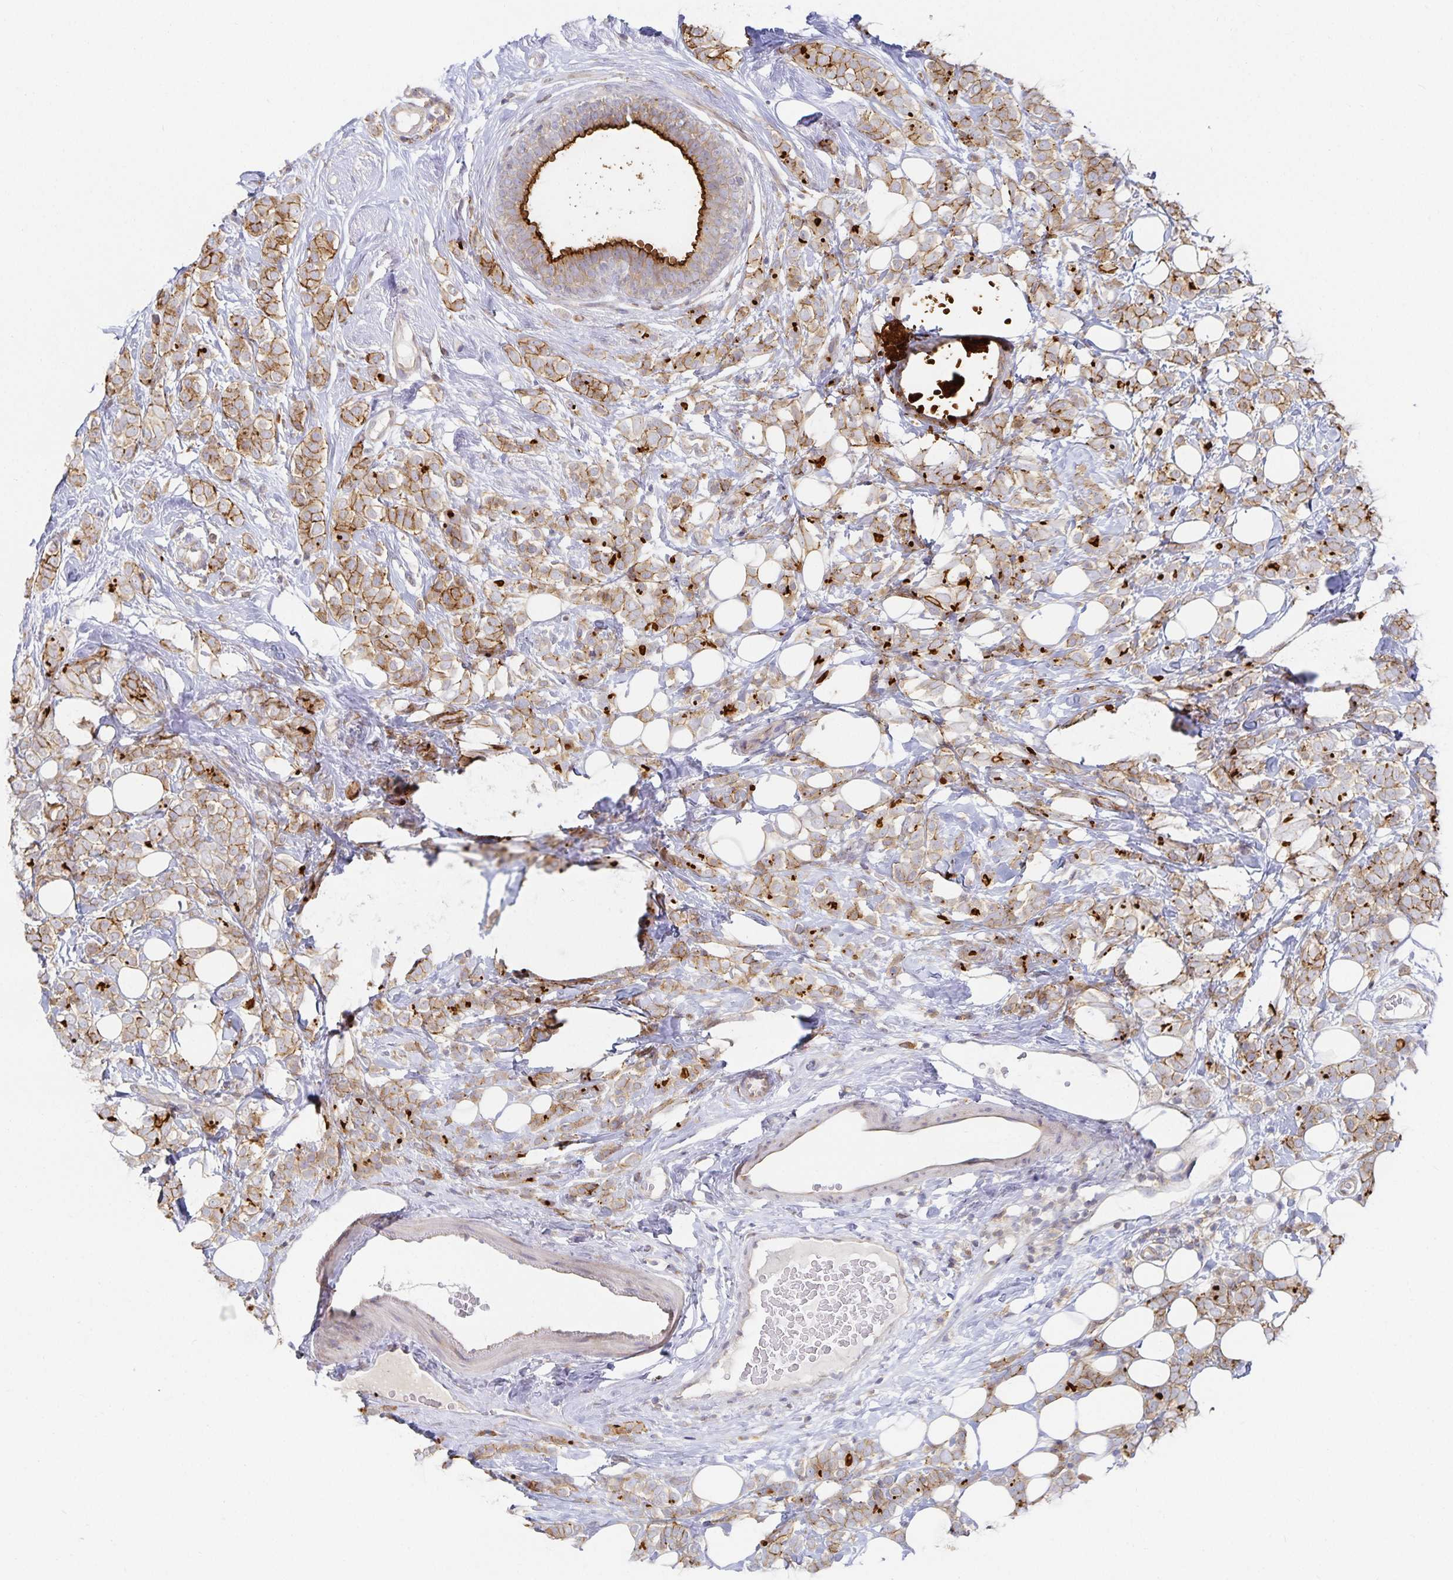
{"staining": {"intensity": "moderate", "quantity": ">75%", "location": "cytoplasmic/membranous"}, "tissue": "breast cancer", "cell_type": "Tumor cells", "image_type": "cancer", "snomed": [{"axis": "morphology", "description": "Lobular carcinoma"}, {"axis": "topography", "description": "Breast"}], "caption": "Lobular carcinoma (breast) stained for a protein (brown) reveals moderate cytoplasmic/membranous positive positivity in approximately >75% of tumor cells.", "gene": "NOMO1", "patient": {"sex": "female", "age": 49}}